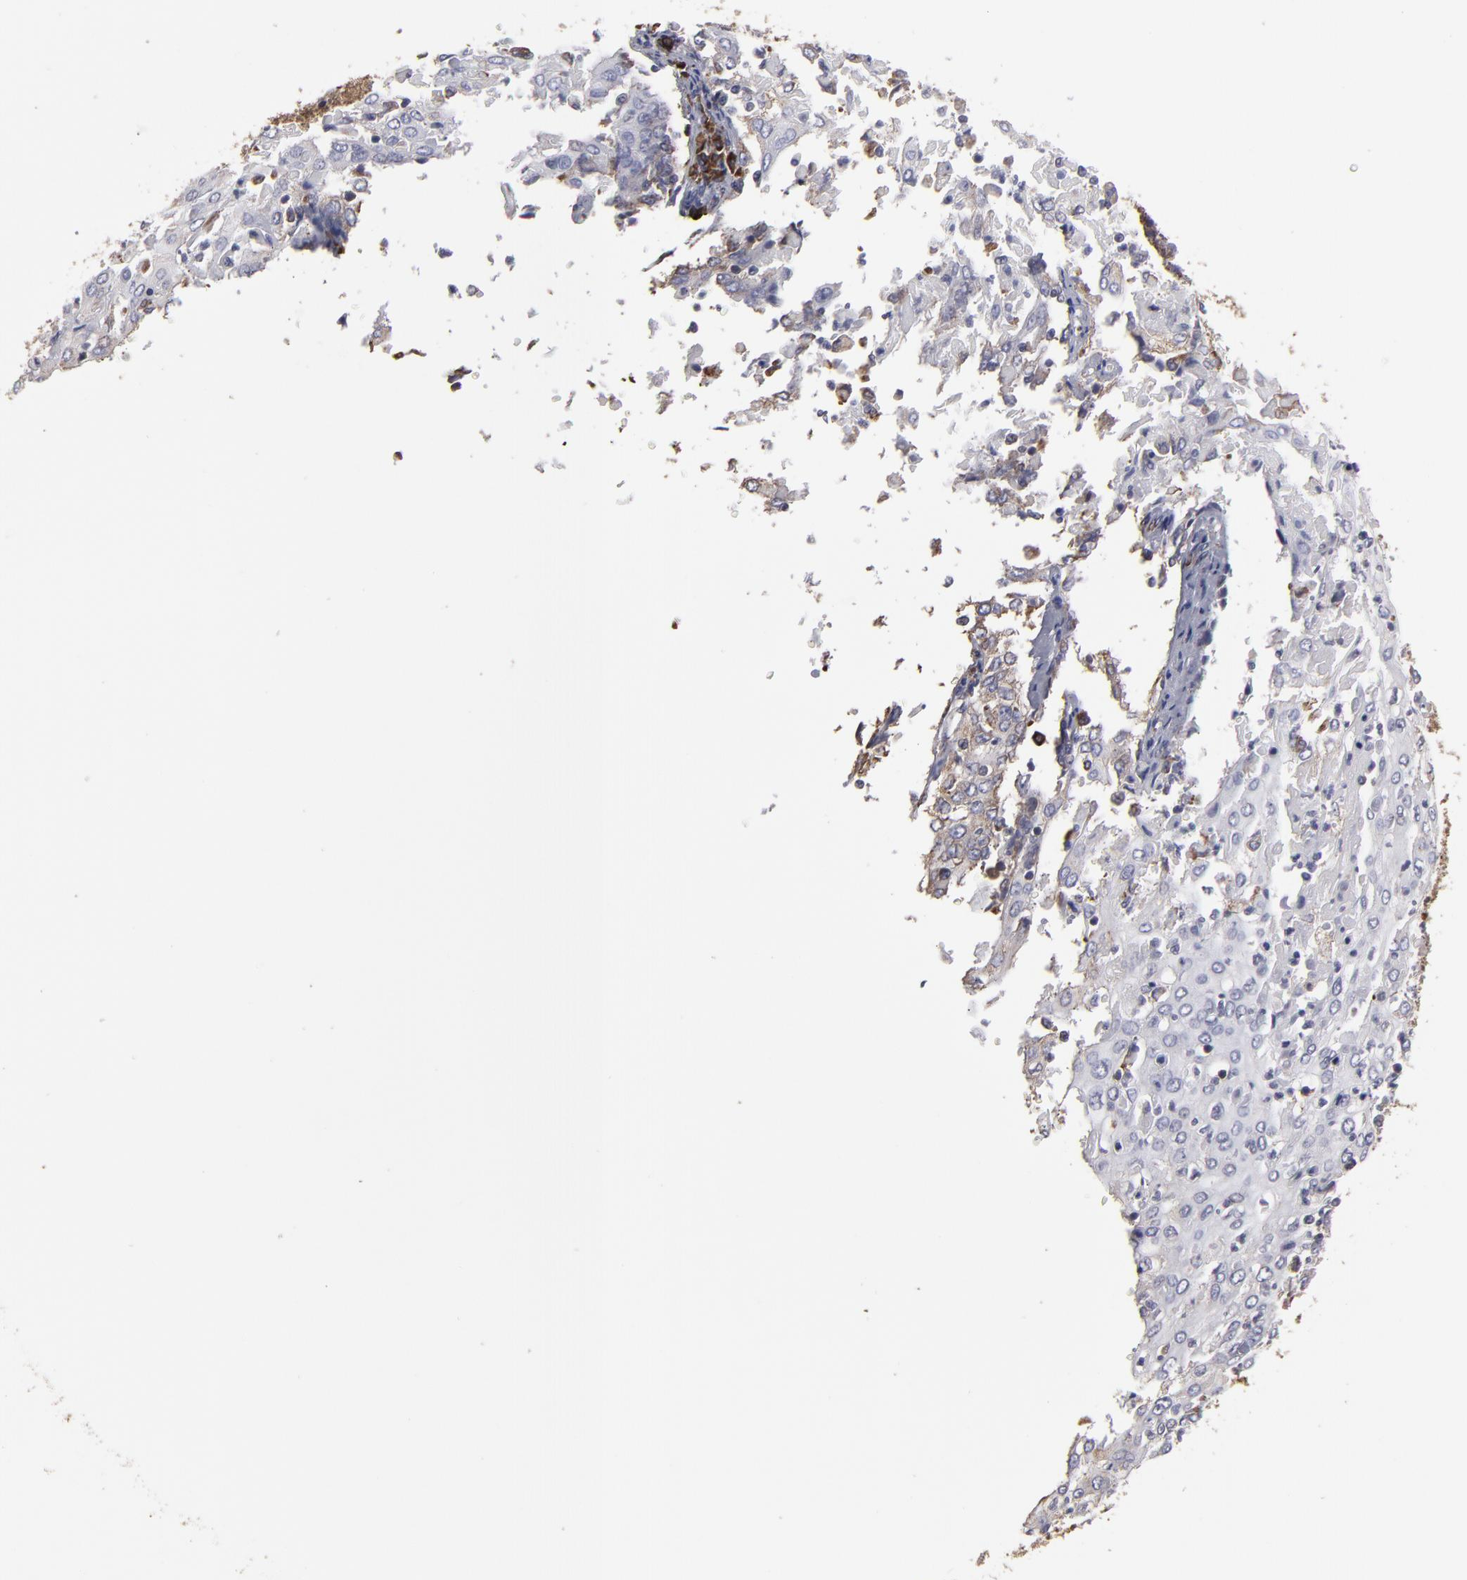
{"staining": {"intensity": "negative", "quantity": "none", "location": "none"}, "tissue": "cervical cancer", "cell_type": "Tumor cells", "image_type": "cancer", "snomed": [{"axis": "morphology", "description": "Squamous cell carcinoma, NOS"}, {"axis": "topography", "description": "Cervix"}], "caption": "Tumor cells are negative for brown protein staining in cervical cancer.", "gene": "SND1", "patient": {"sex": "female", "age": 39}}